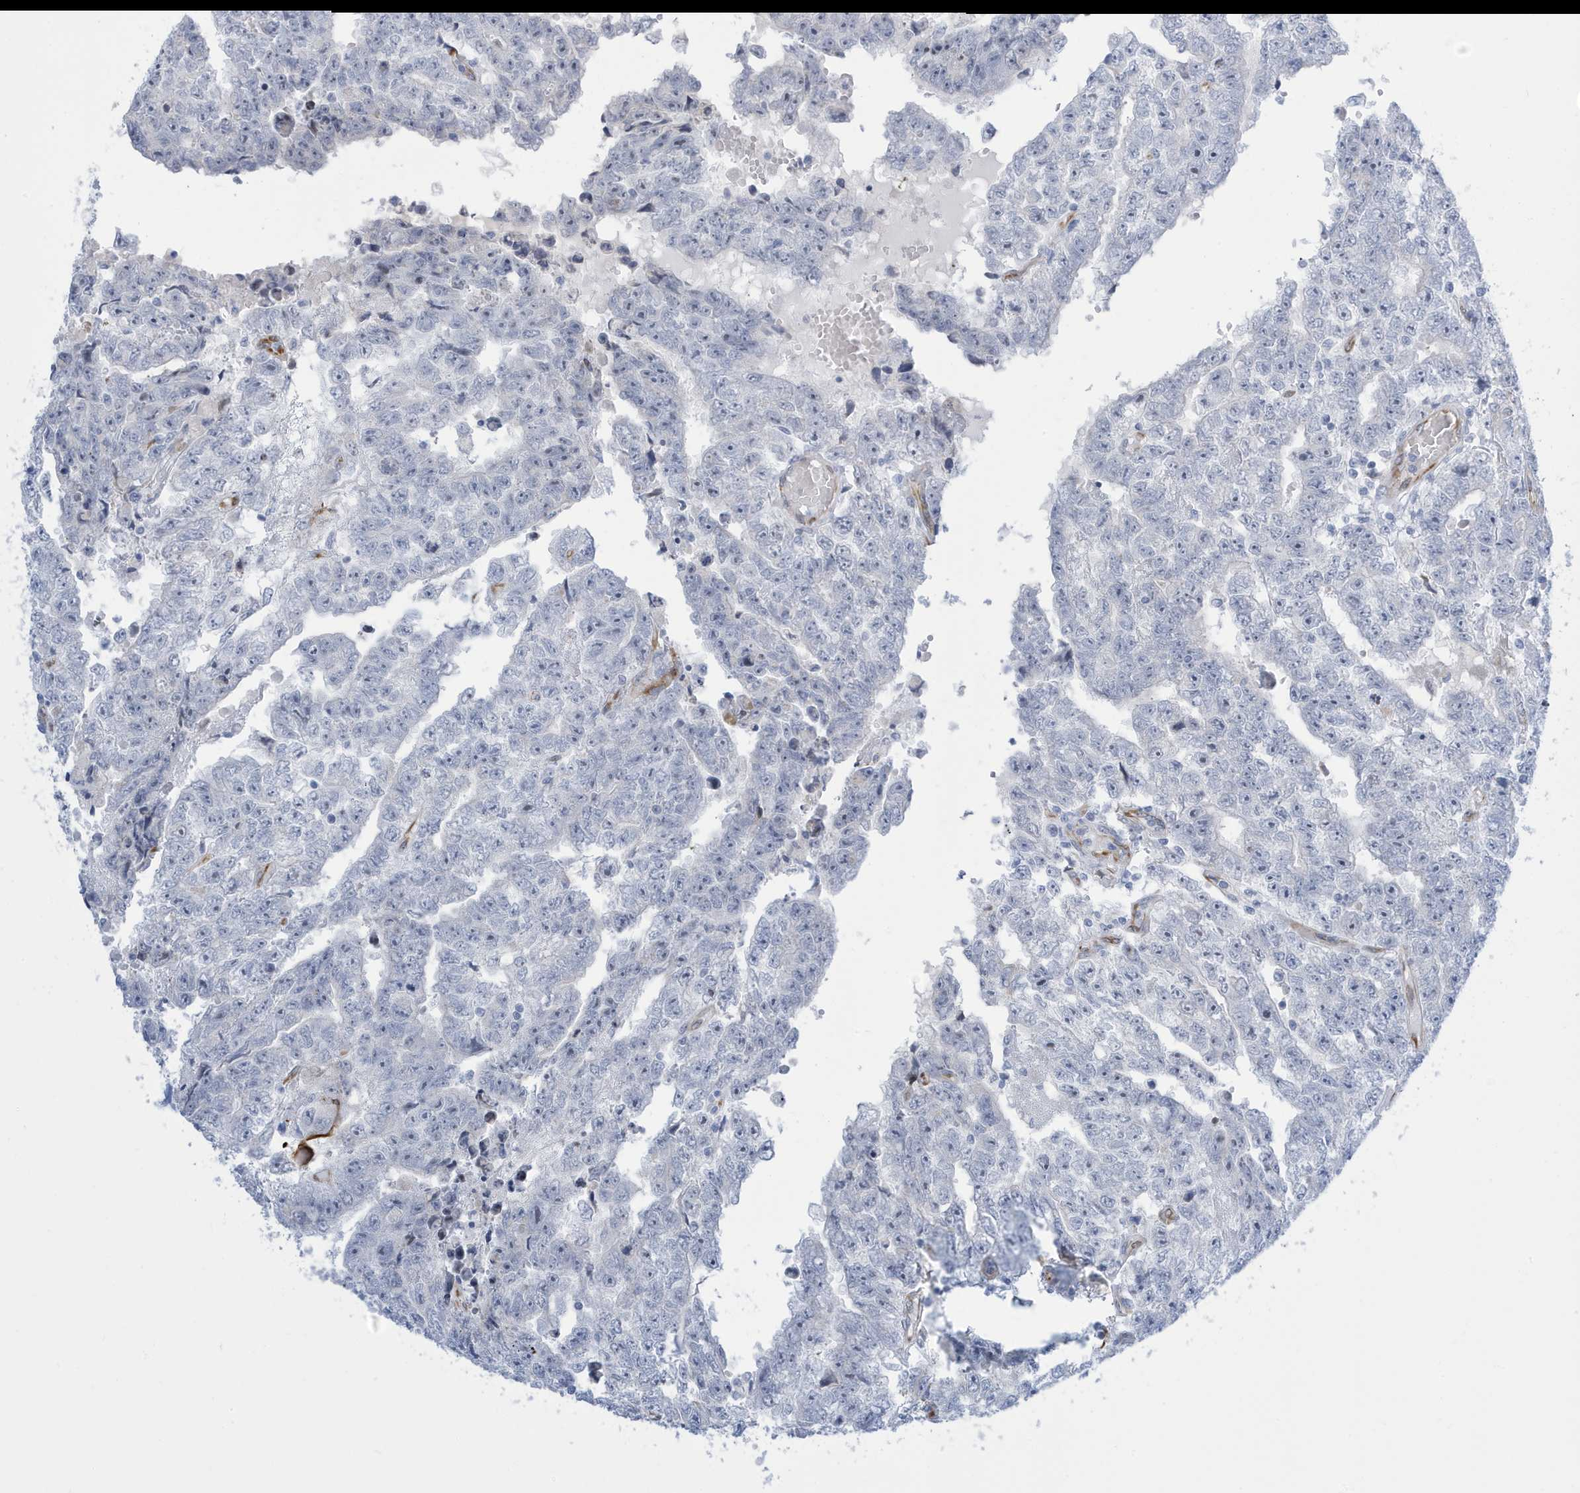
{"staining": {"intensity": "negative", "quantity": "none", "location": "none"}, "tissue": "testis cancer", "cell_type": "Tumor cells", "image_type": "cancer", "snomed": [{"axis": "morphology", "description": "Carcinoma, Embryonal, NOS"}, {"axis": "topography", "description": "Testis"}], "caption": "There is no significant expression in tumor cells of embryonal carcinoma (testis).", "gene": "SEMA3F", "patient": {"sex": "male", "age": 25}}